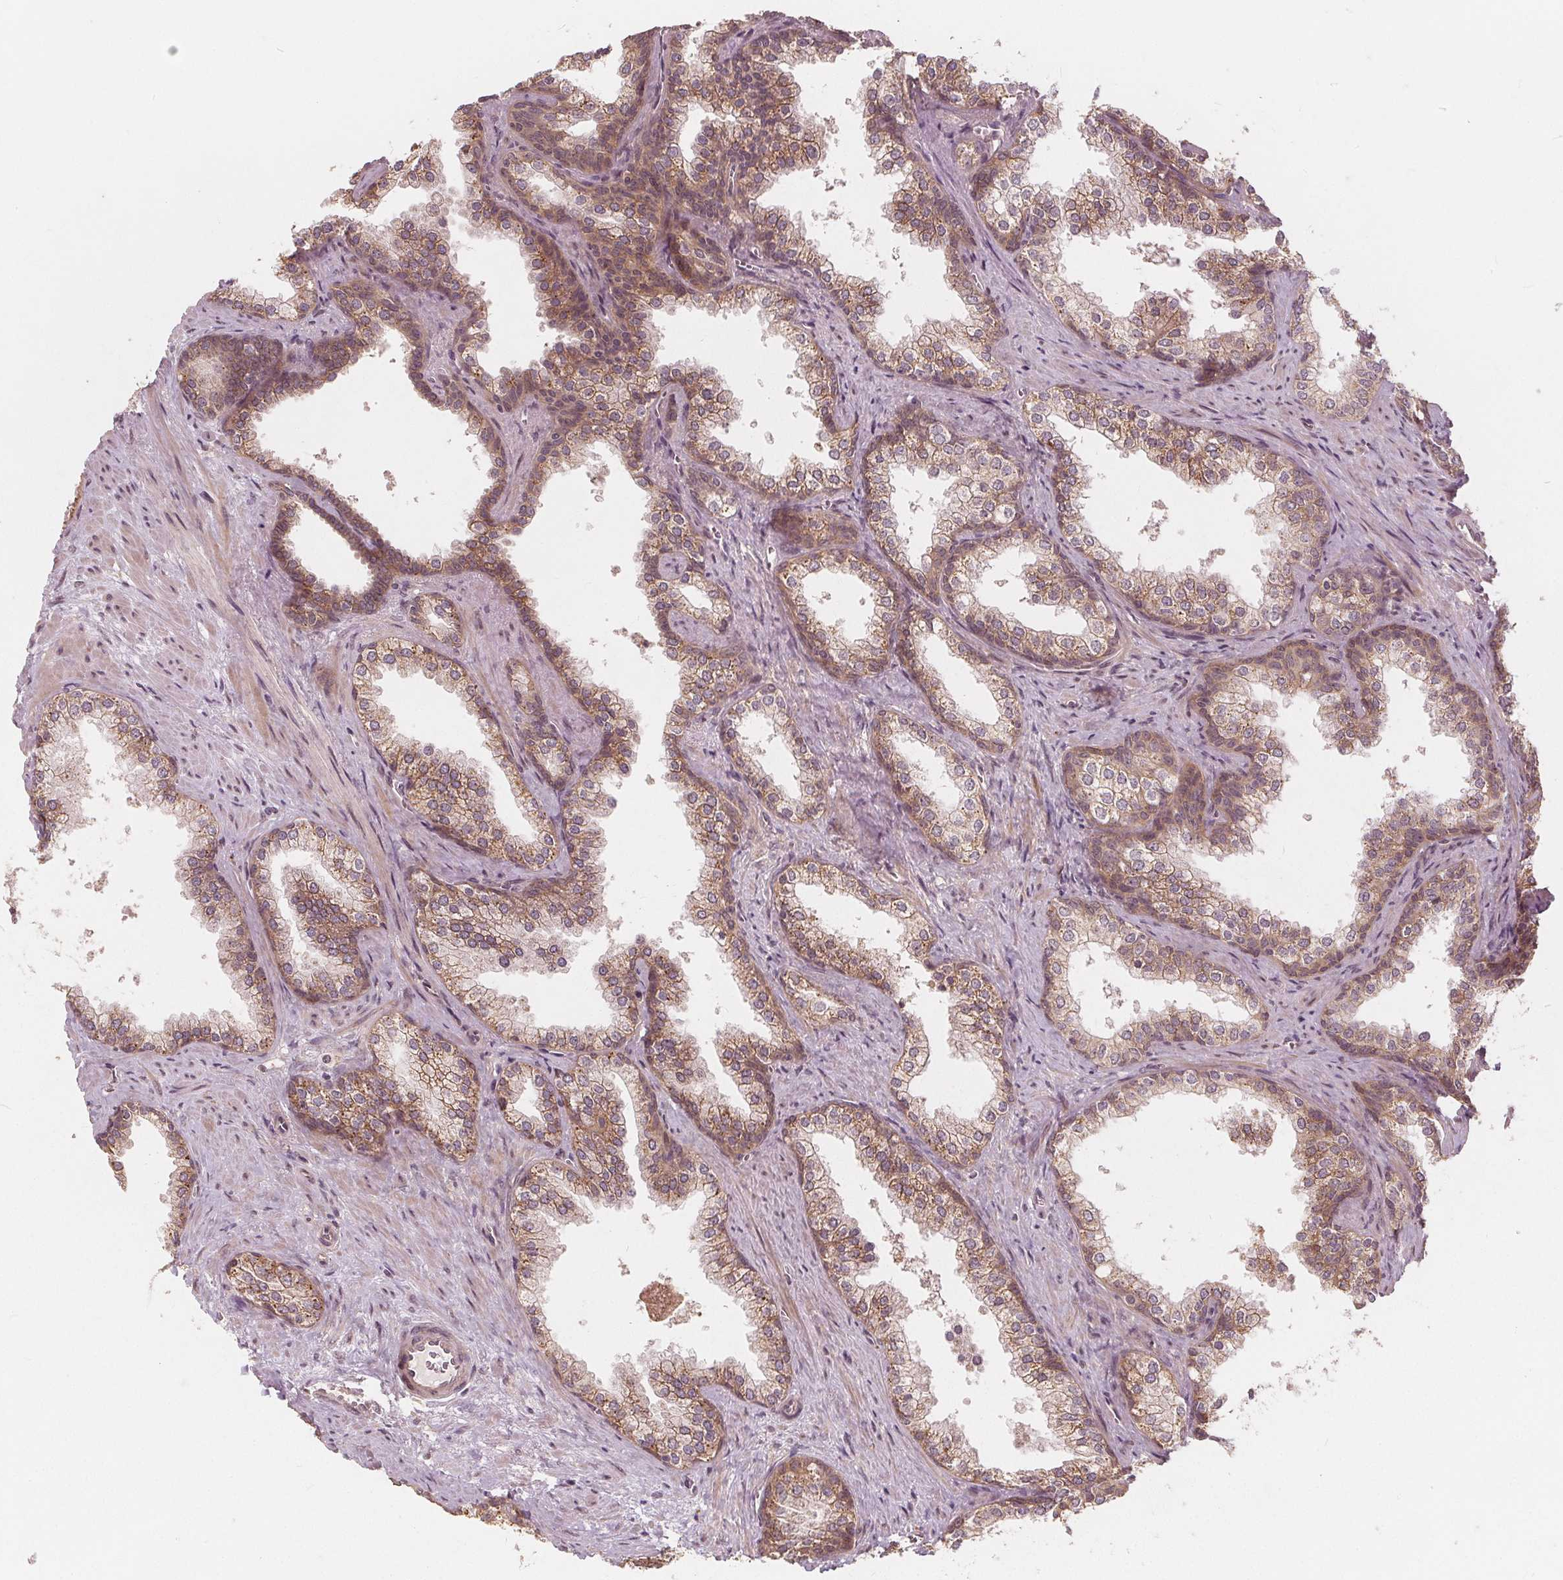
{"staining": {"intensity": "weak", "quantity": ">75%", "location": "cytoplasmic/membranous"}, "tissue": "prostate", "cell_type": "Glandular cells", "image_type": "normal", "snomed": [{"axis": "morphology", "description": "Normal tissue, NOS"}, {"axis": "topography", "description": "Prostate"}], "caption": "Prostate stained with immunohistochemistry (IHC) reveals weak cytoplasmic/membranous positivity in about >75% of glandular cells.", "gene": "SNX12", "patient": {"sex": "male", "age": 79}}